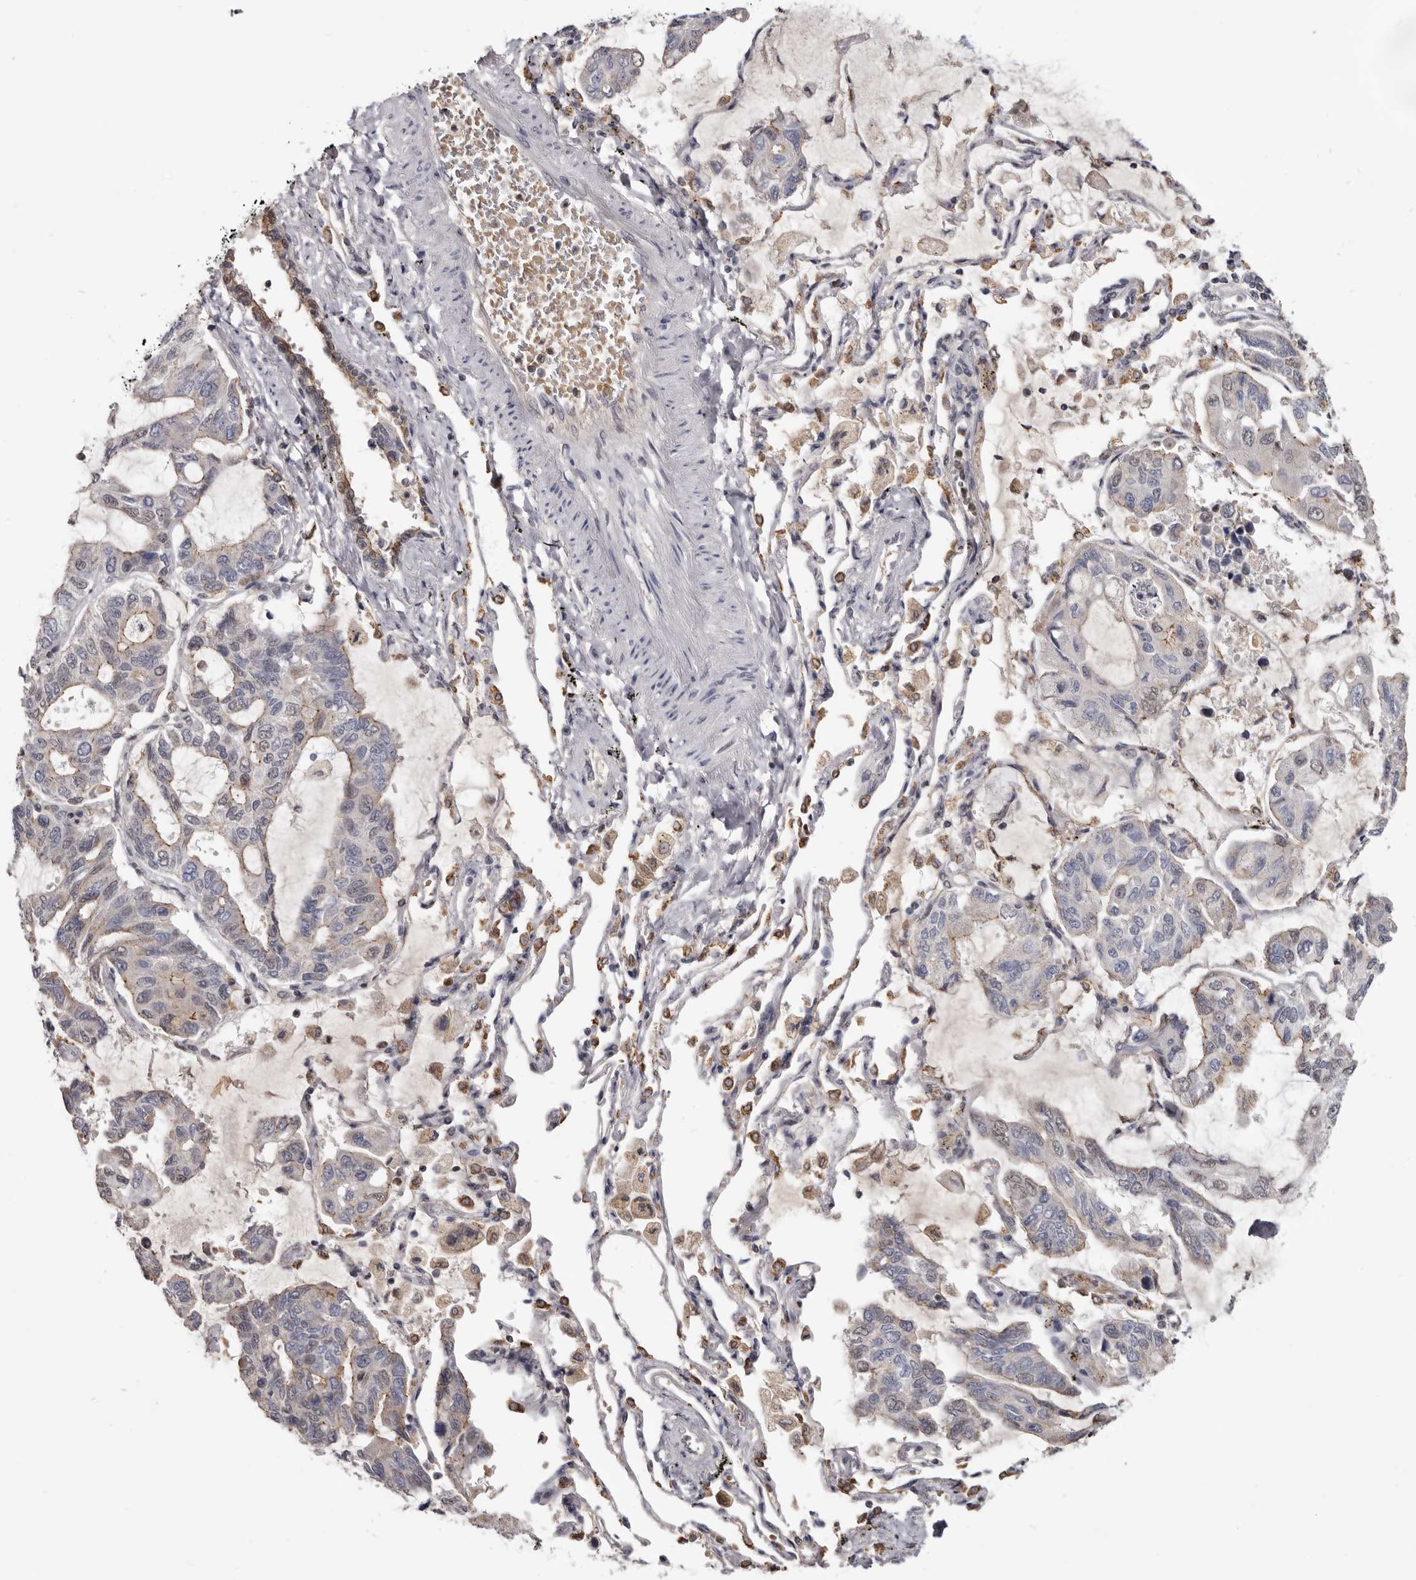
{"staining": {"intensity": "moderate", "quantity": "25%-75%", "location": "cytoplasmic/membranous,nuclear"}, "tissue": "lung cancer", "cell_type": "Tumor cells", "image_type": "cancer", "snomed": [{"axis": "morphology", "description": "Adenocarcinoma, NOS"}, {"axis": "topography", "description": "Lung"}], "caption": "An IHC histopathology image of tumor tissue is shown. Protein staining in brown shows moderate cytoplasmic/membranous and nuclear positivity in lung cancer within tumor cells.", "gene": "CGN", "patient": {"sex": "male", "age": 64}}